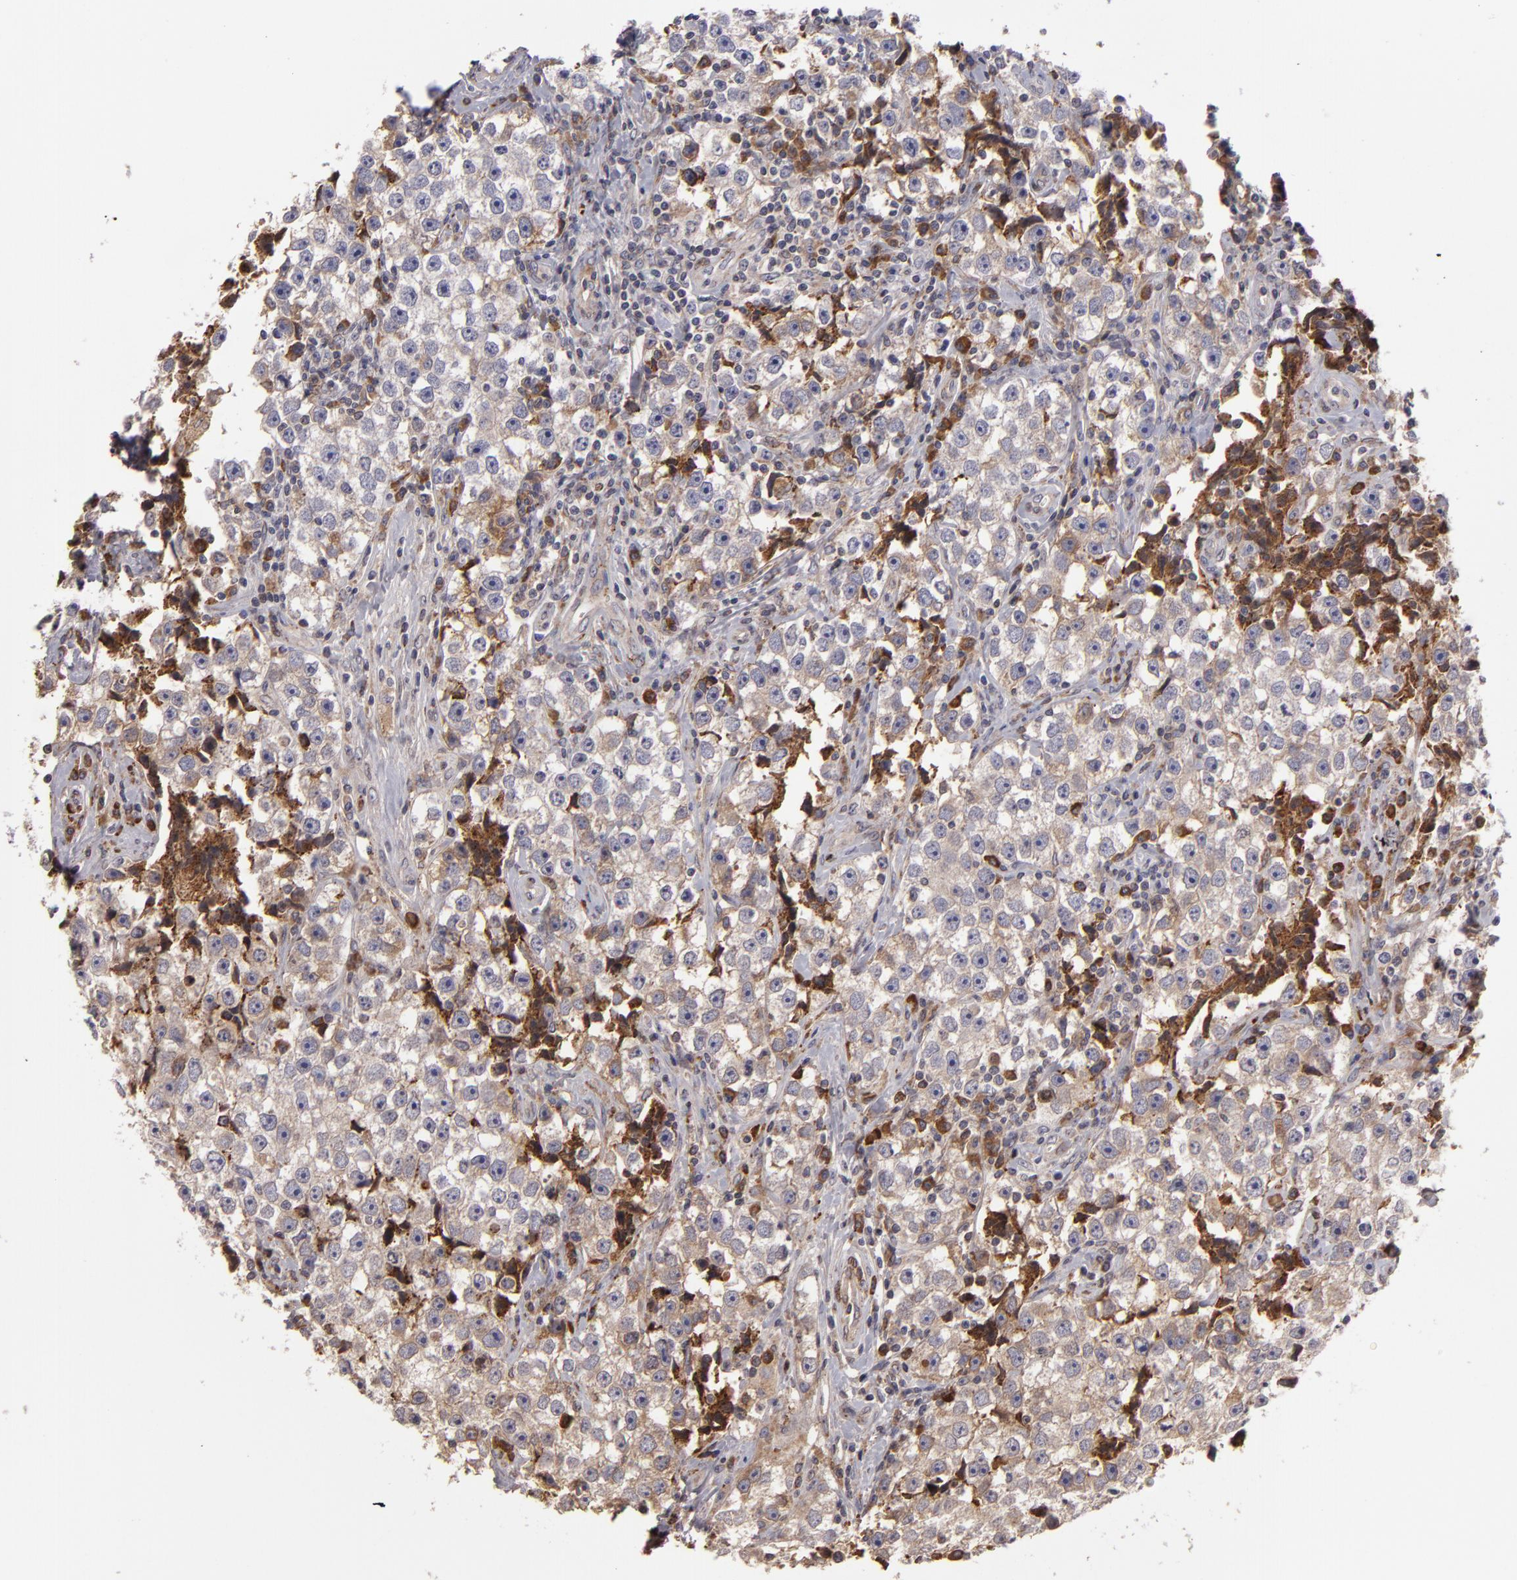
{"staining": {"intensity": "strong", "quantity": "25%-75%", "location": "cytoplasmic/membranous"}, "tissue": "testis cancer", "cell_type": "Tumor cells", "image_type": "cancer", "snomed": [{"axis": "morphology", "description": "Seminoma, NOS"}, {"axis": "topography", "description": "Testis"}], "caption": "Tumor cells demonstrate high levels of strong cytoplasmic/membranous expression in about 25%-75% of cells in human seminoma (testis).", "gene": "CFB", "patient": {"sex": "male", "age": 32}}